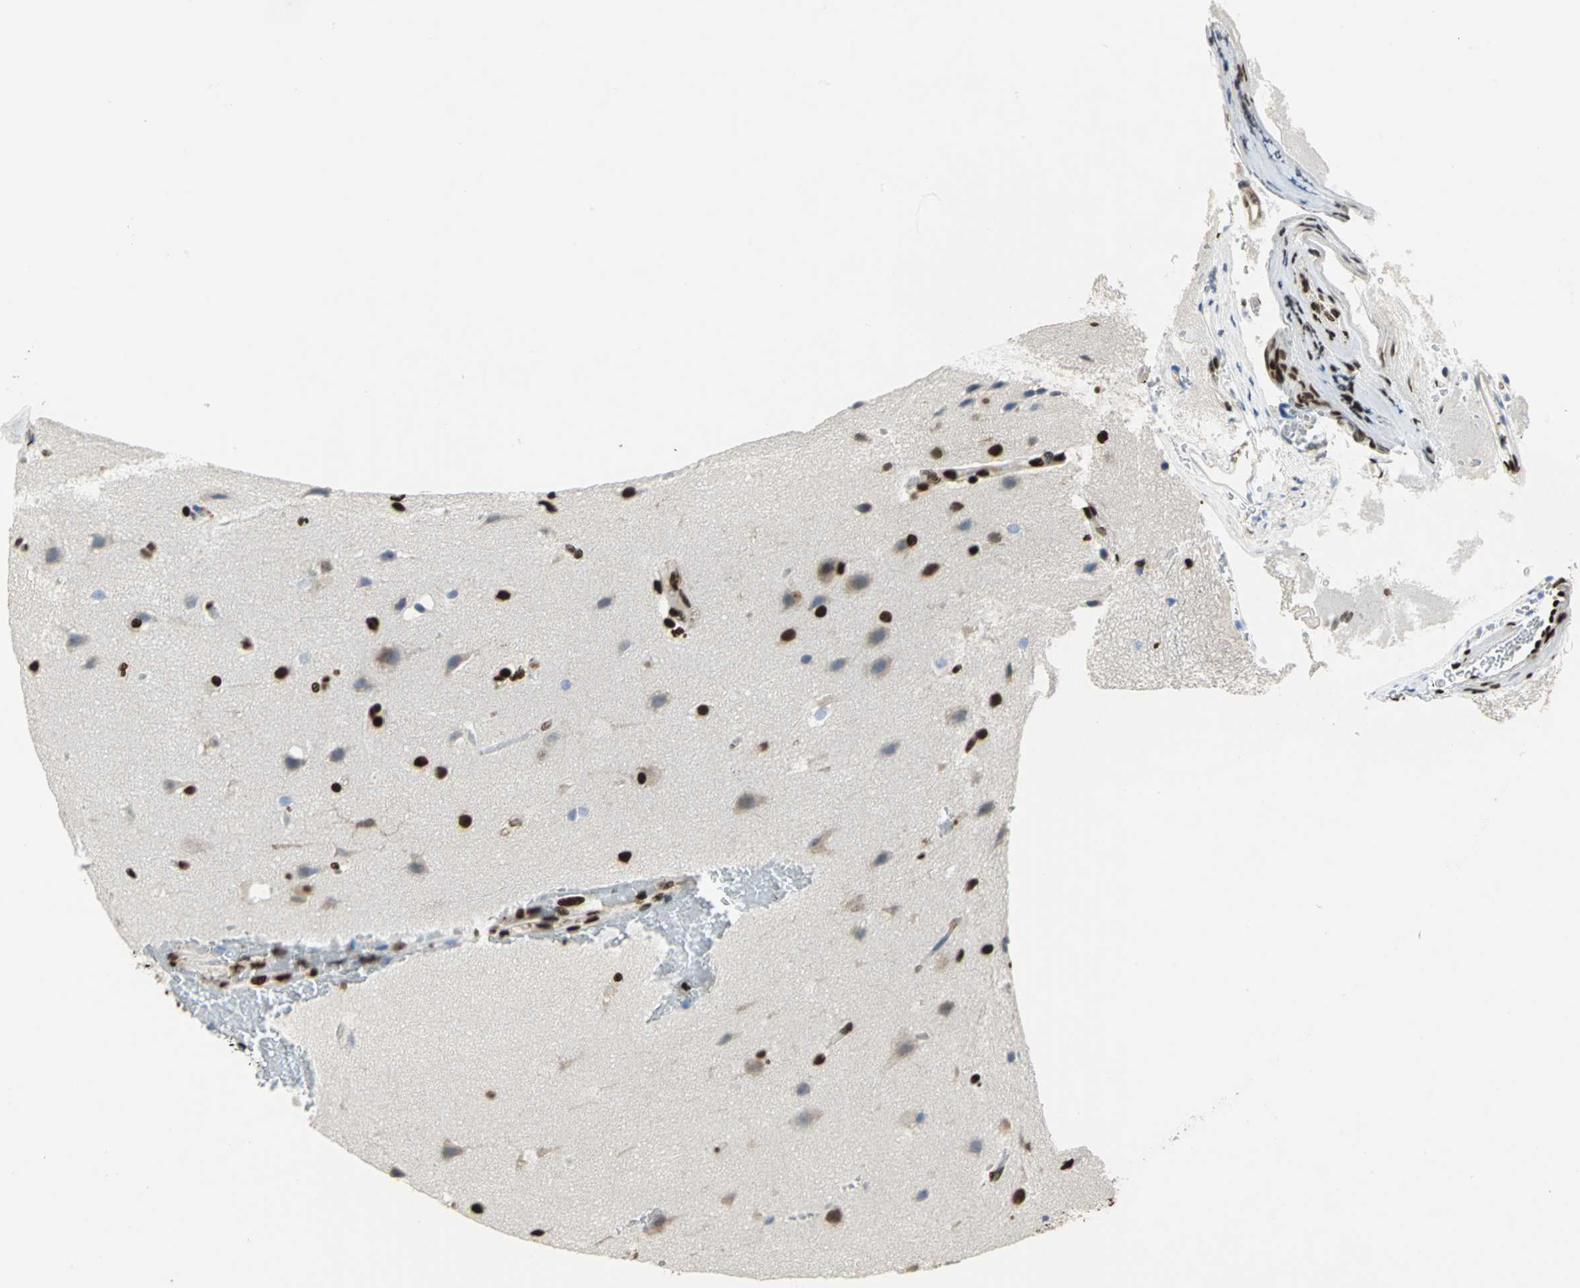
{"staining": {"intensity": "strong", "quantity": ">75%", "location": "cytoplasmic/membranous,nuclear"}, "tissue": "glioma", "cell_type": "Tumor cells", "image_type": "cancer", "snomed": [{"axis": "morphology", "description": "Glioma, malignant, Low grade"}, {"axis": "topography", "description": "Cerebral cortex"}], "caption": "Malignant glioma (low-grade) tissue demonstrates strong cytoplasmic/membranous and nuclear staining in about >75% of tumor cells, visualized by immunohistochemistry.", "gene": "HMGB1", "patient": {"sex": "female", "age": 47}}